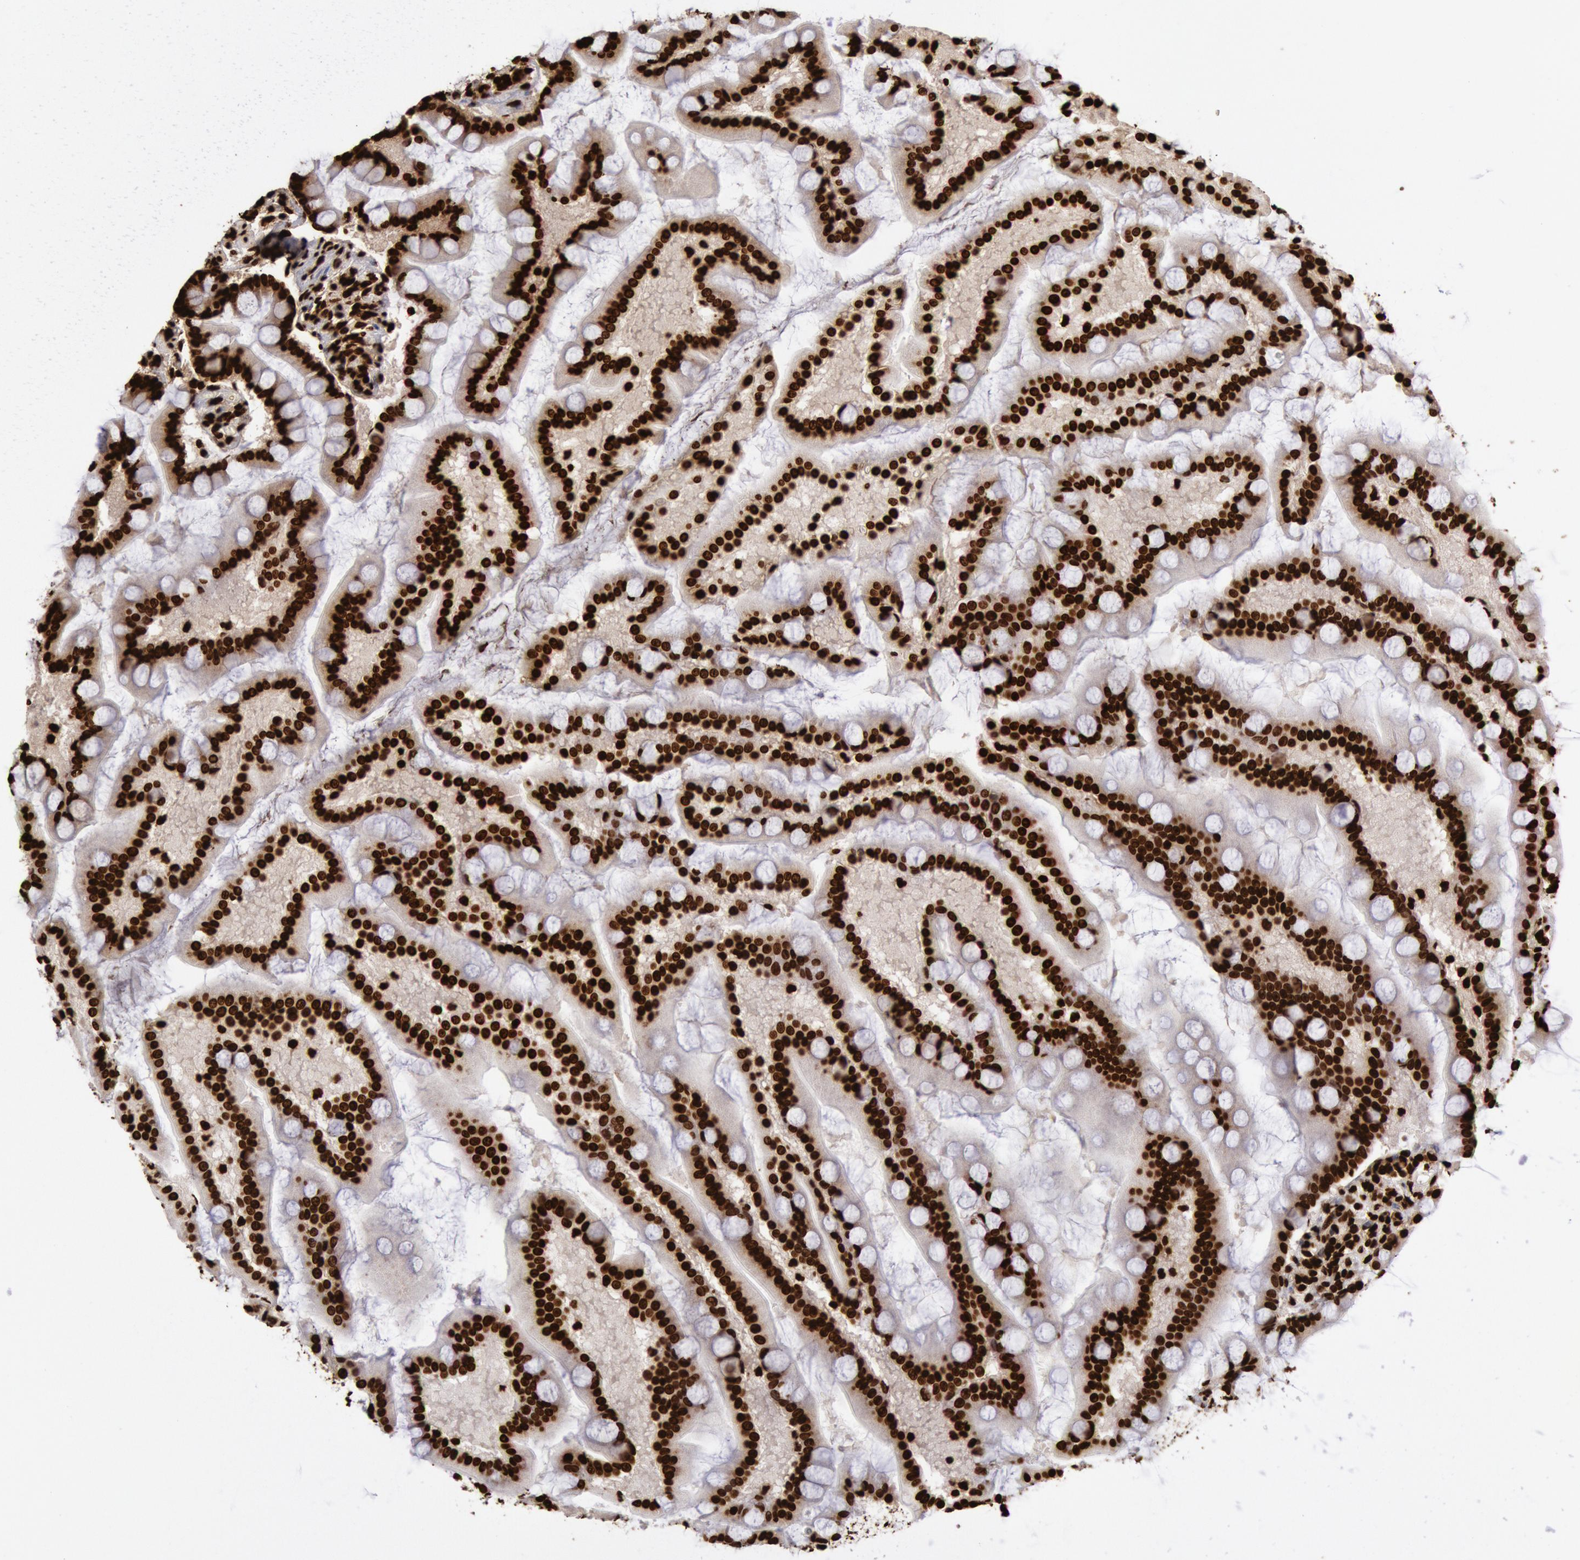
{"staining": {"intensity": "strong", "quantity": ">75%", "location": "nuclear"}, "tissue": "small intestine", "cell_type": "Glandular cells", "image_type": "normal", "snomed": [{"axis": "morphology", "description": "Normal tissue, NOS"}, {"axis": "topography", "description": "Small intestine"}], "caption": "A photomicrograph showing strong nuclear positivity in about >75% of glandular cells in unremarkable small intestine, as visualized by brown immunohistochemical staining.", "gene": "H3", "patient": {"sex": "male", "age": 41}}